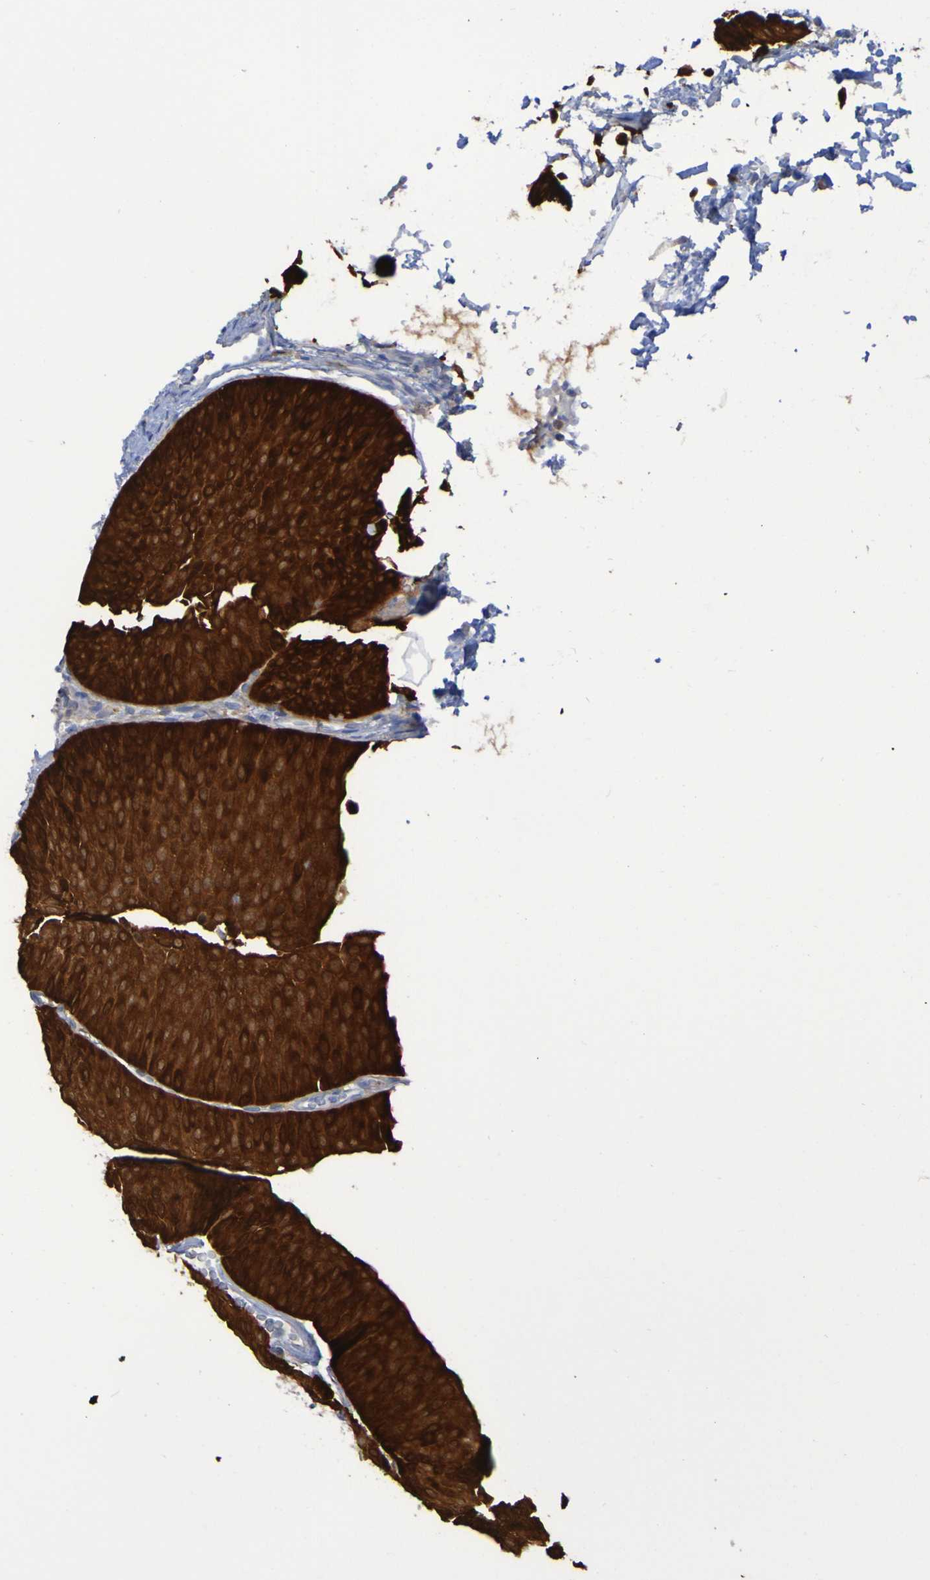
{"staining": {"intensity": "strong", "quantity": ">75%", "location": "cytoplasmic/membranous"}, "tissue": "urothelial cancer", "cell_type": "Tumor cells", "image_type": "cancer", "snomed": [{"axis": "morphology", "description": "Urothelial carcinoma, Low grade"}, {"axis": "topography", "description": "Urinary bladder"}], "caption": "Tumor cells display high levels of strong cytoplasmic/membranous expression in about >75% of cells in low-grade urothelial carcinoma.", "gene": "MPPE1", "patient": {"sex": "female", "age": 60}}